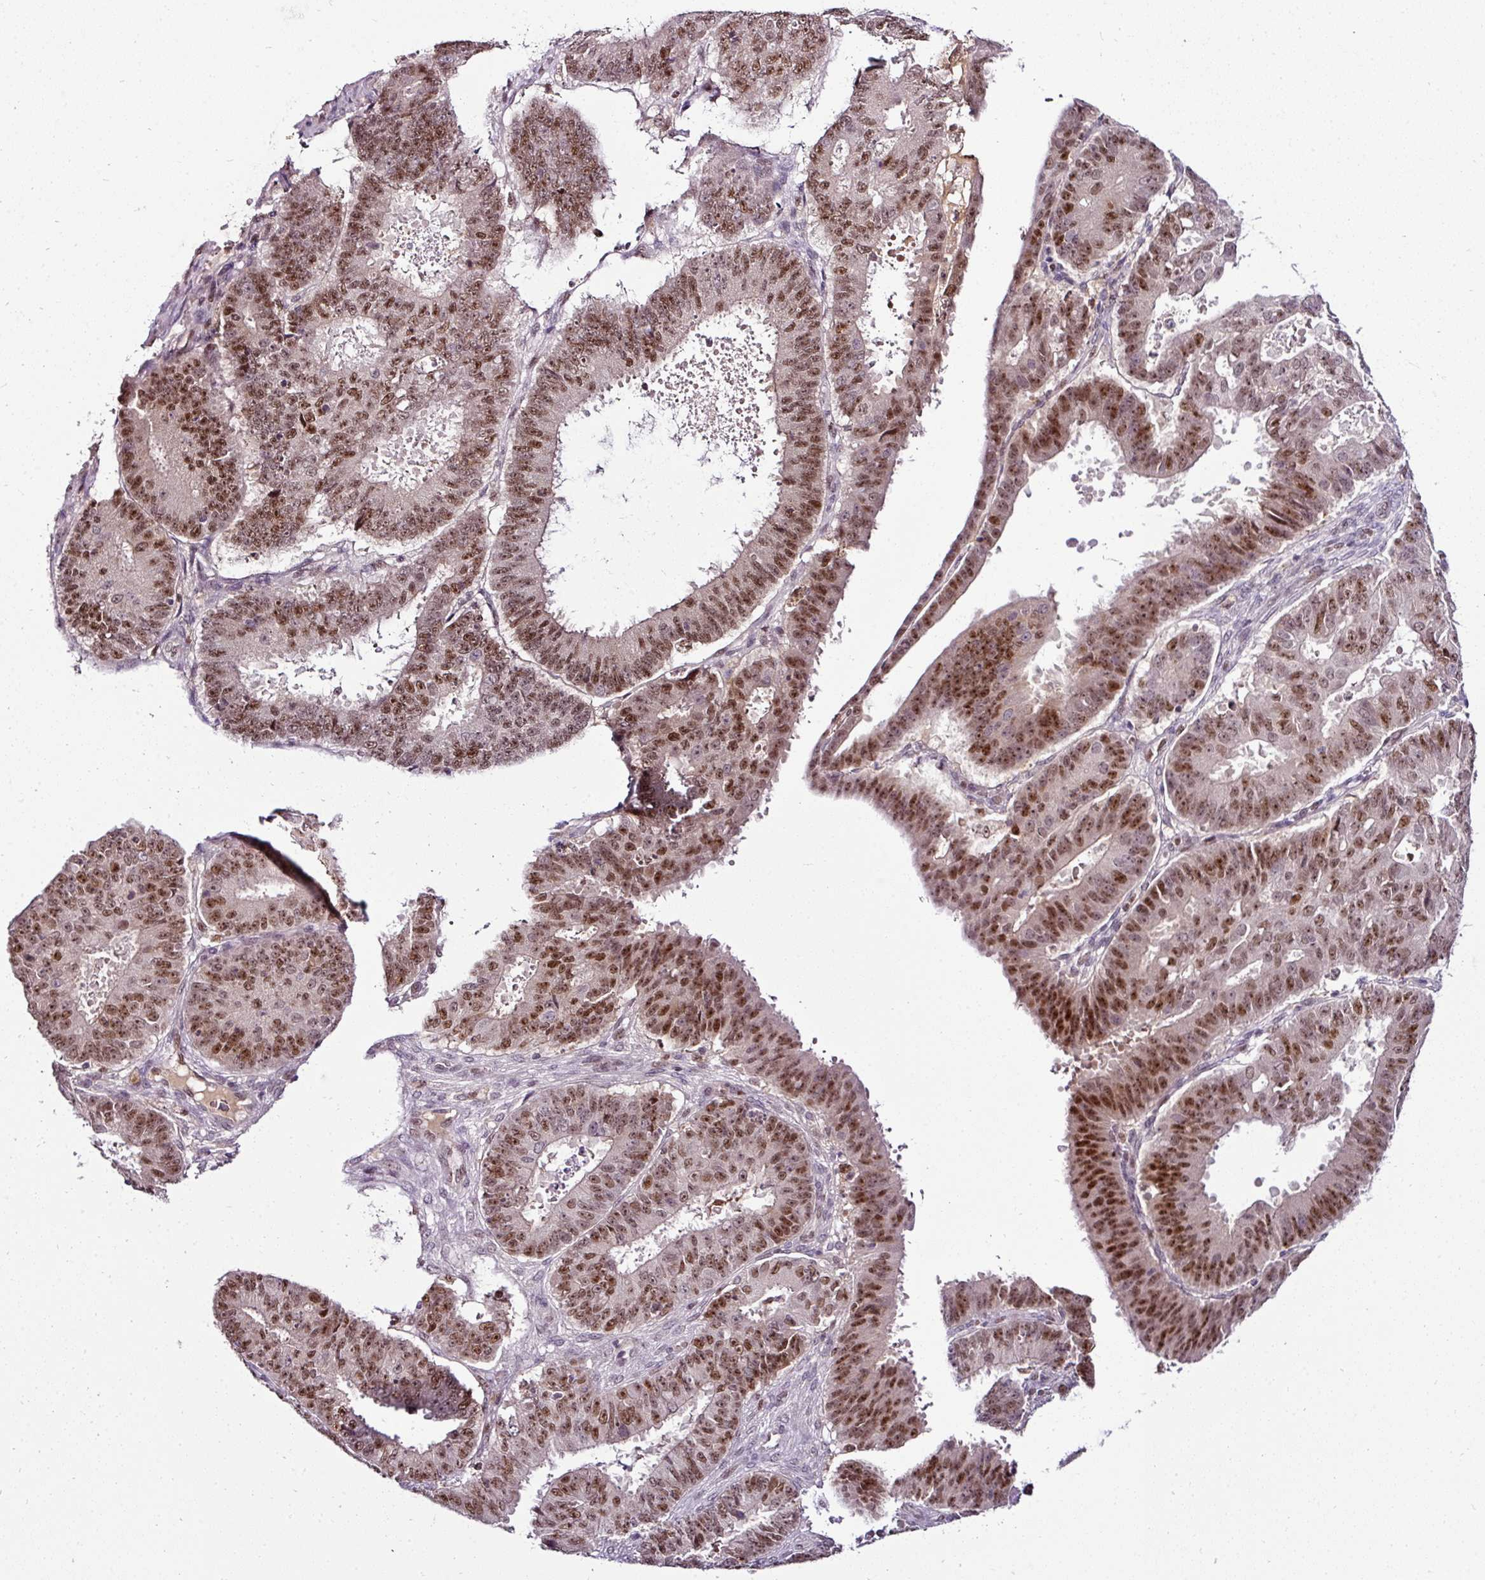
{"staining": {"intensity": "moderate", "quantity": ">75%", "location": "nuclear"}, "tissue": "ovarian cancer", "cell_type": "Tumor cells", "image_type": "cancer", "snomed": [{"axis": "morphology", "description": "Carcinoma, endometroid"}, {"axis": "topography", "description": "Appendix"}, {"axis": "topography", "description": "Ovary"}], "caption": "Protein staining demonstrates moderate nuclear positivity in approximately >75% of tumor cells in endometroid carcinoma (ovarian).", "gene": "KLF16", "patient": {"sex": "female", "age": 42}}